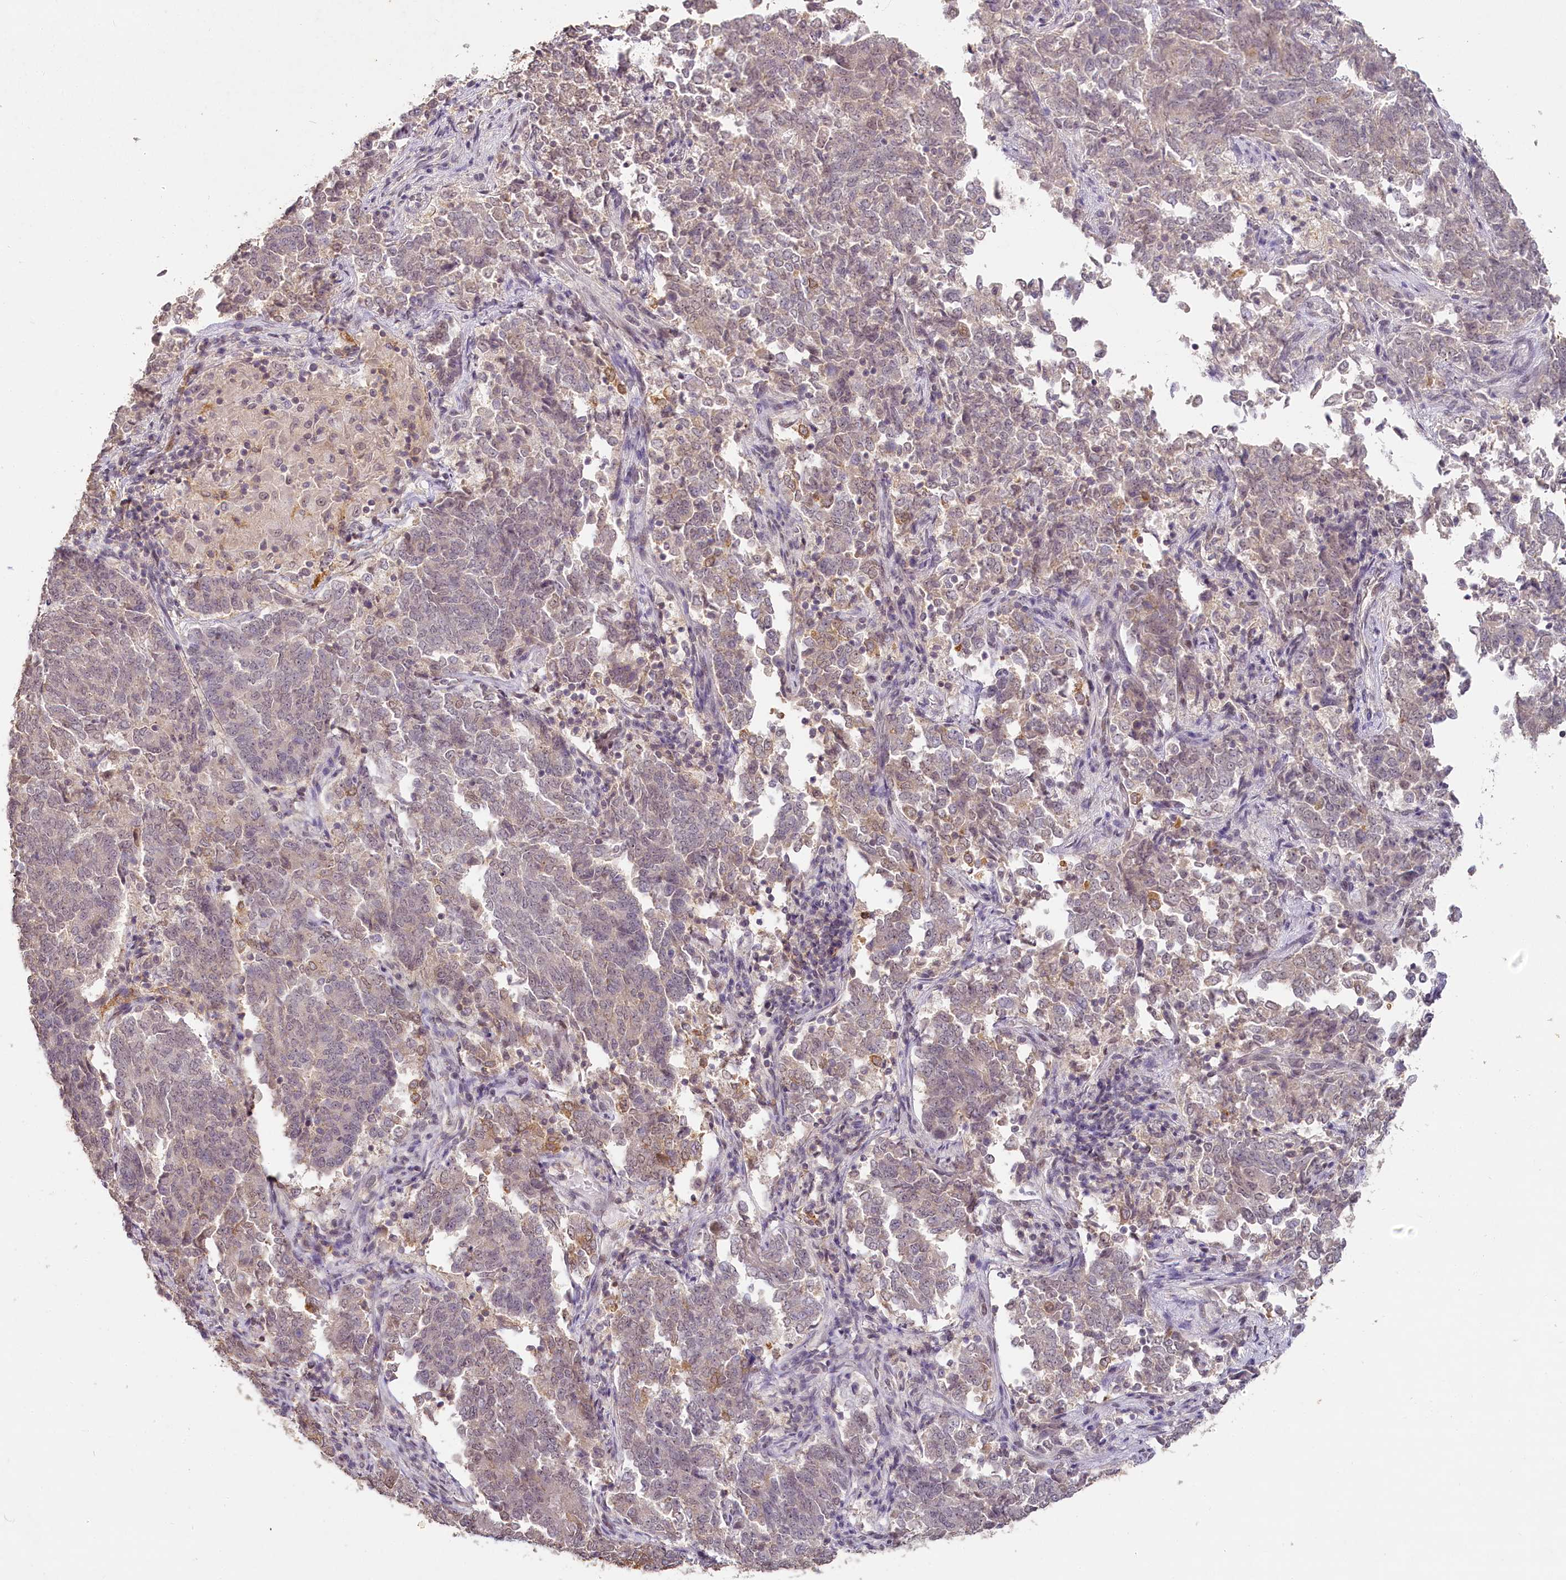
{"staining": {"intensity": "weak", "quantity": "25%-75%", "location": "cytoplasmic/membranous"}, "tissue": "endometrial cancer", "cell_type": "Tumor cells", "image_type": "cancer", "snomed": [{"axis": "morphology", "description": "Adenocarcinoma, NOS"}, {"axis": "topography", "description": "Endometrium"}], "caption": "There is low levels of weak cytoplasmic/membranous expression in tumor cells of endometrial cancer, as demonstrated by immunohistochemical staining (brown color).", "gene": "MUCL1", "patient": {"sex": "female", "age": 80}}